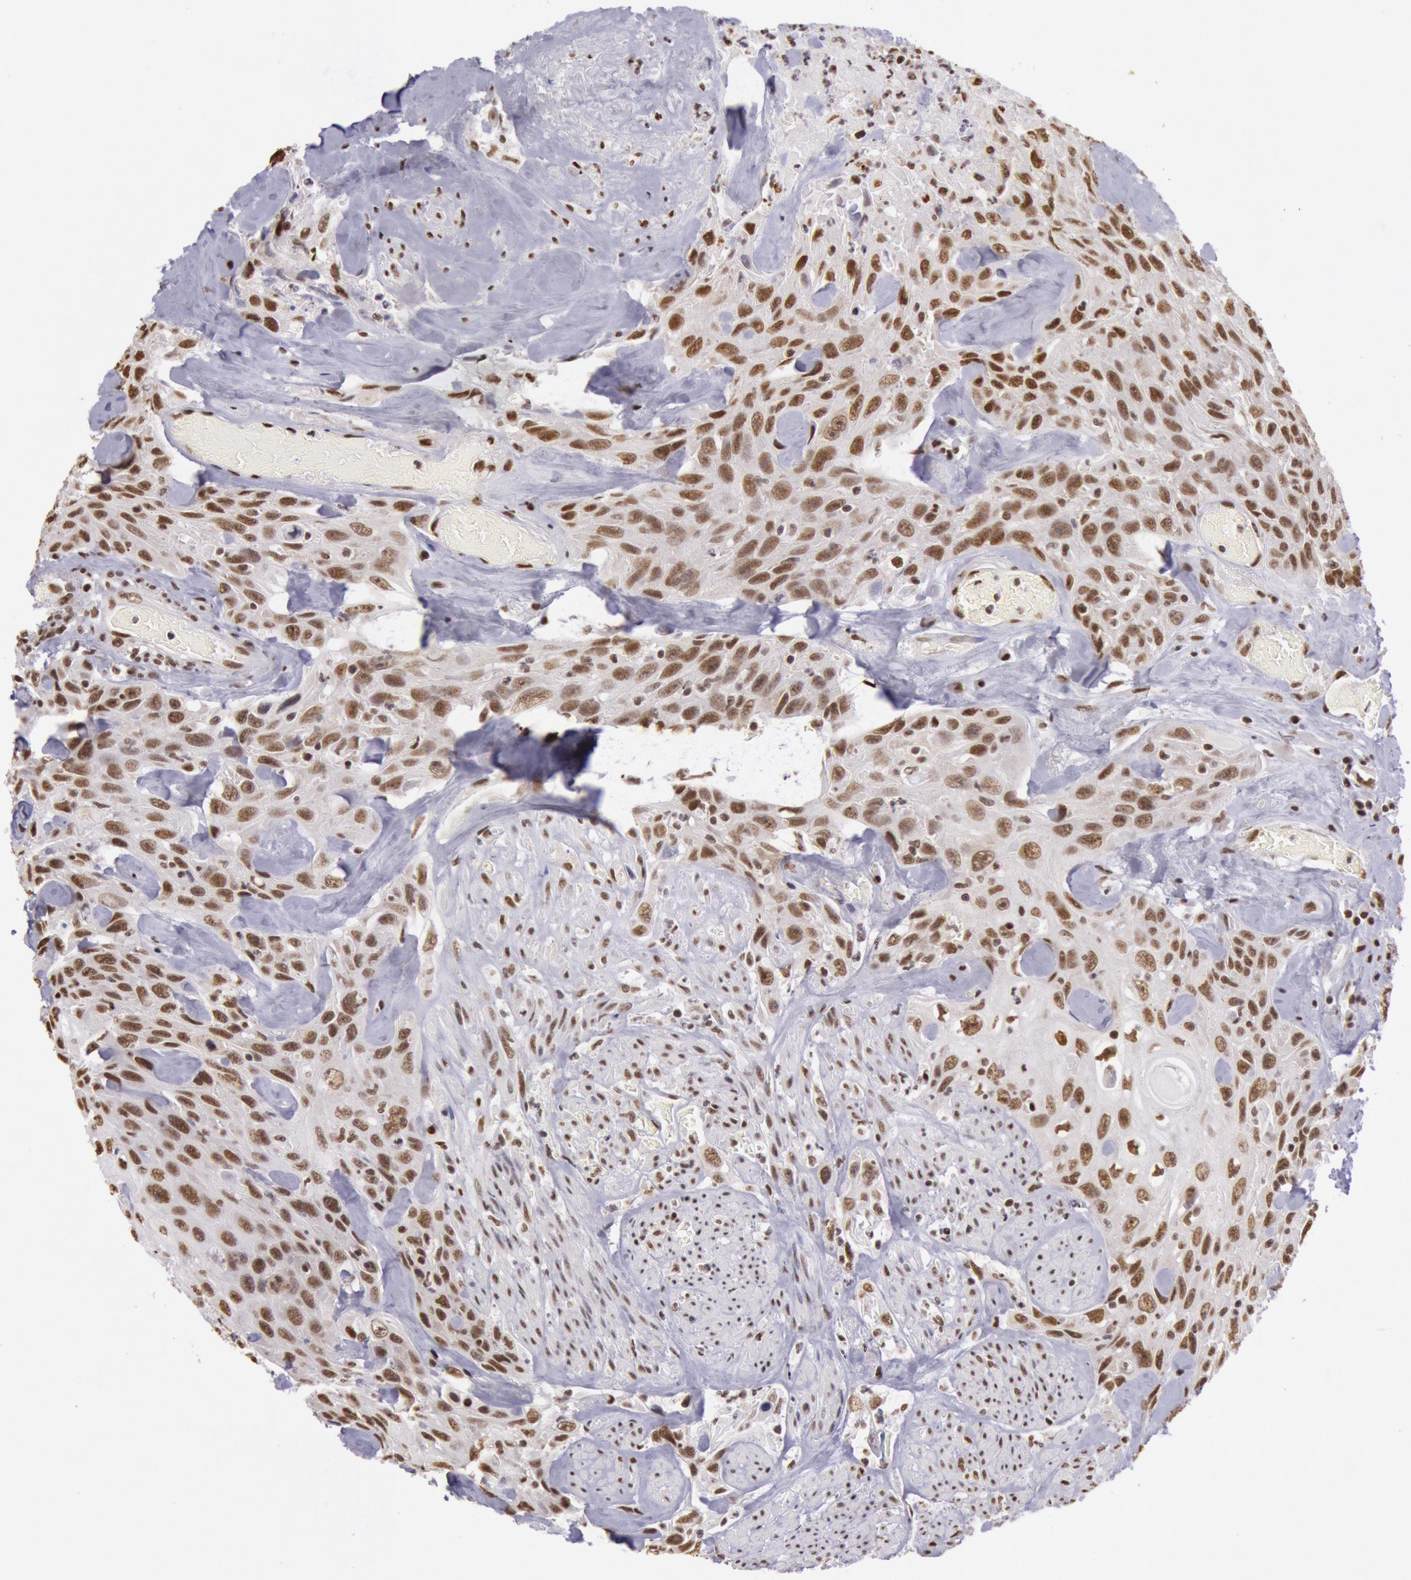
{"staining": {"intensity": "moderate", "quantity": ">75%", "location": "nuclear"}, "tissue": "urothelial cancer", "cell_type": "Tumor cells", "image_type": "cancer", "snomed": [{"axis": "morphology", "description": "Urothelial carcinoma, High grade"}, {"axis": "topography", "description": "Urinary bladder"}], "caption": "IHC histopathology image of human high-grade urothelial carcinoma stained for a protein (brown), which shows medium levels of moderate nuclear staining in about >75% of tumor cells.", "gene": "HNRNPH2", "patient": {"sex": "female", "age": 84}}